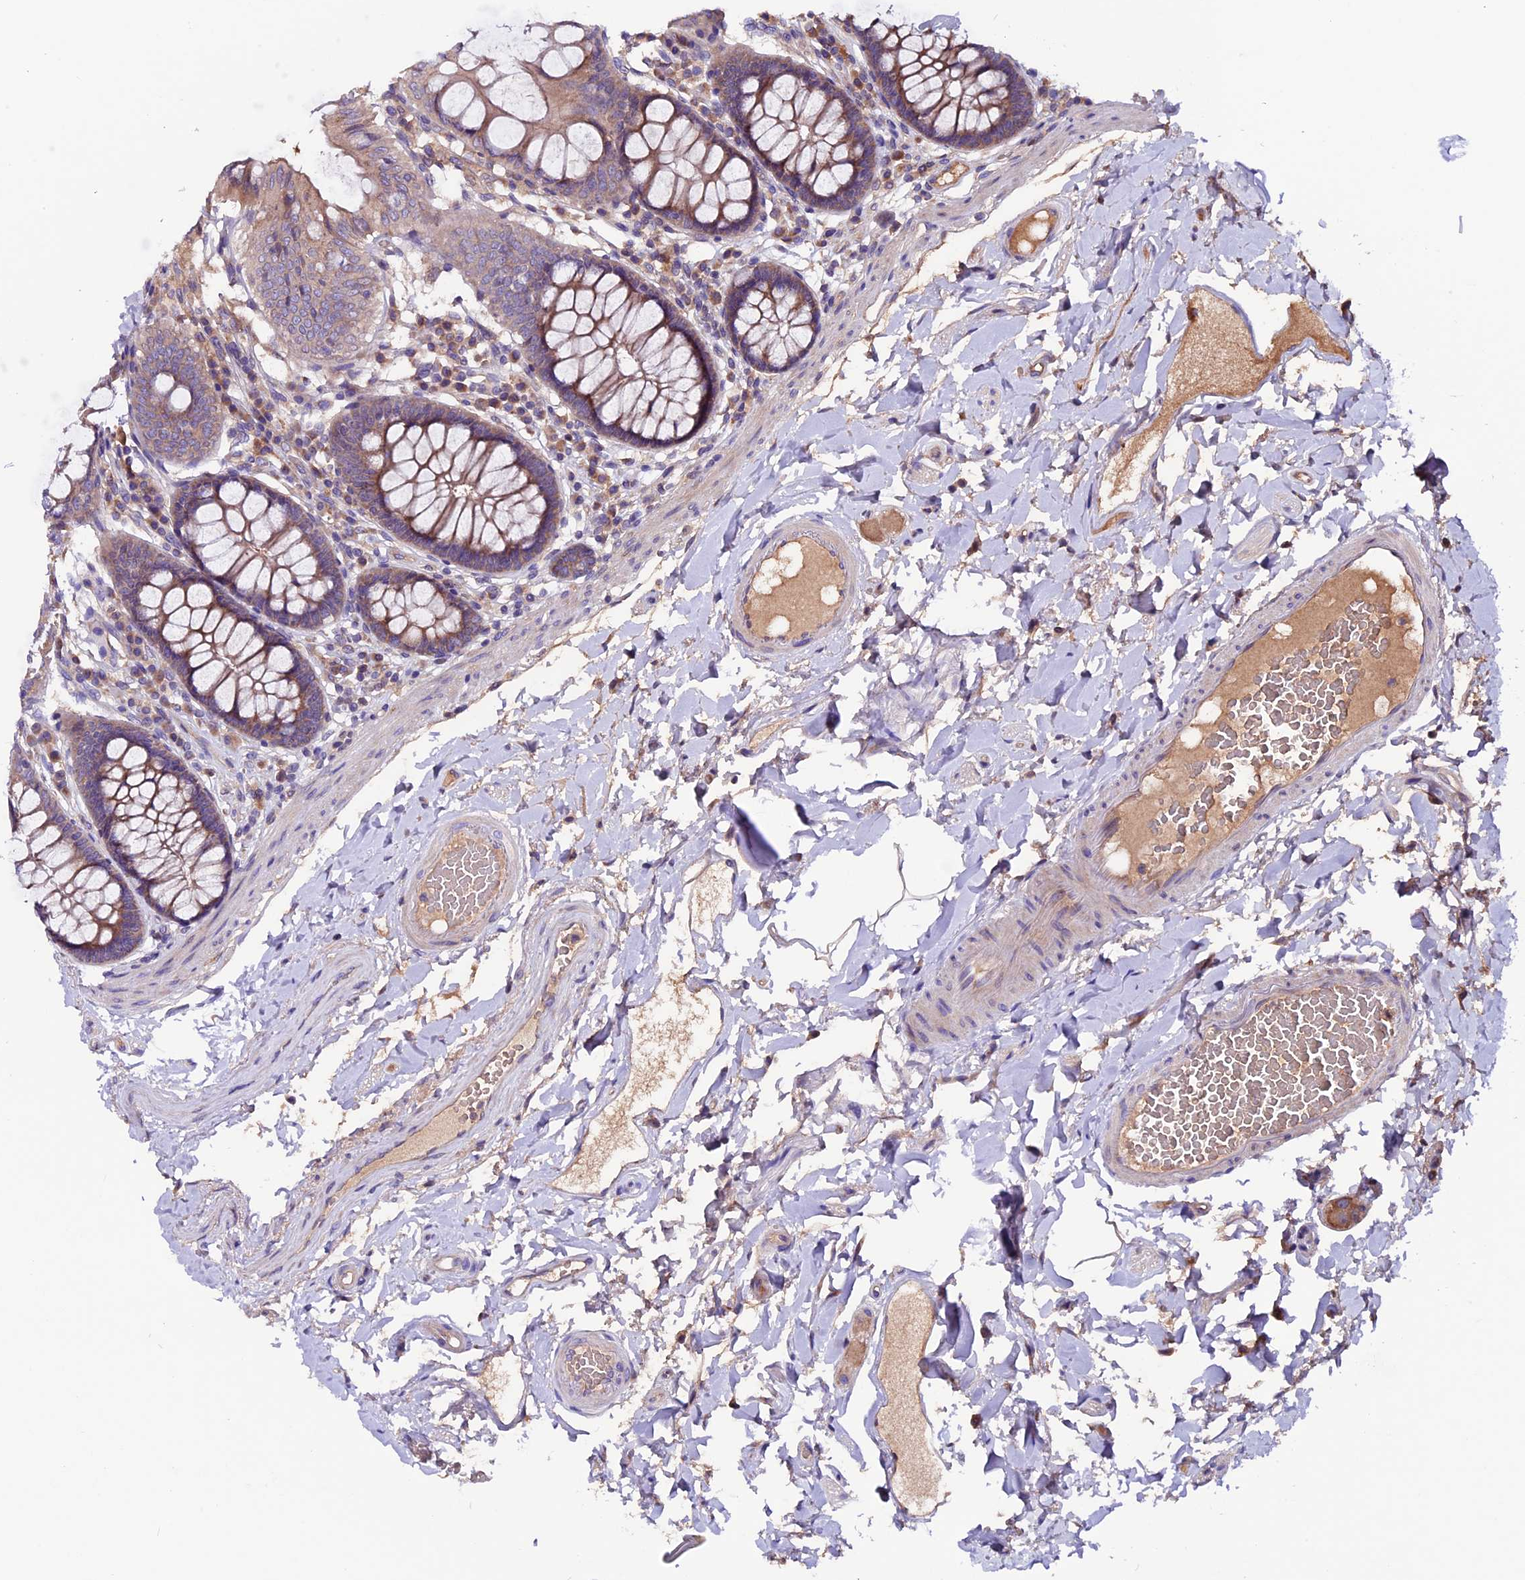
{"staining": {"intensity": "weak", "quantity": ">75%", "location": "cytoplasmic/membranous"}, "tissue": "colon", "cell_type": "Endothelial cells", "image_type": "normal", "snomed": [{"axis": "morphology", "description": "Normal tissue, NOS"}, {"axis": "topography", "description": "Colon"}], "caption": "Approximately >75% of endothelial cells in unremarkable human colon display weak cytoplasmic/membranous protein expression as visualized by brown immunohistochemical staining.", "gene": "ZNF598", "patient": {"sex": "male", "age": 84}}